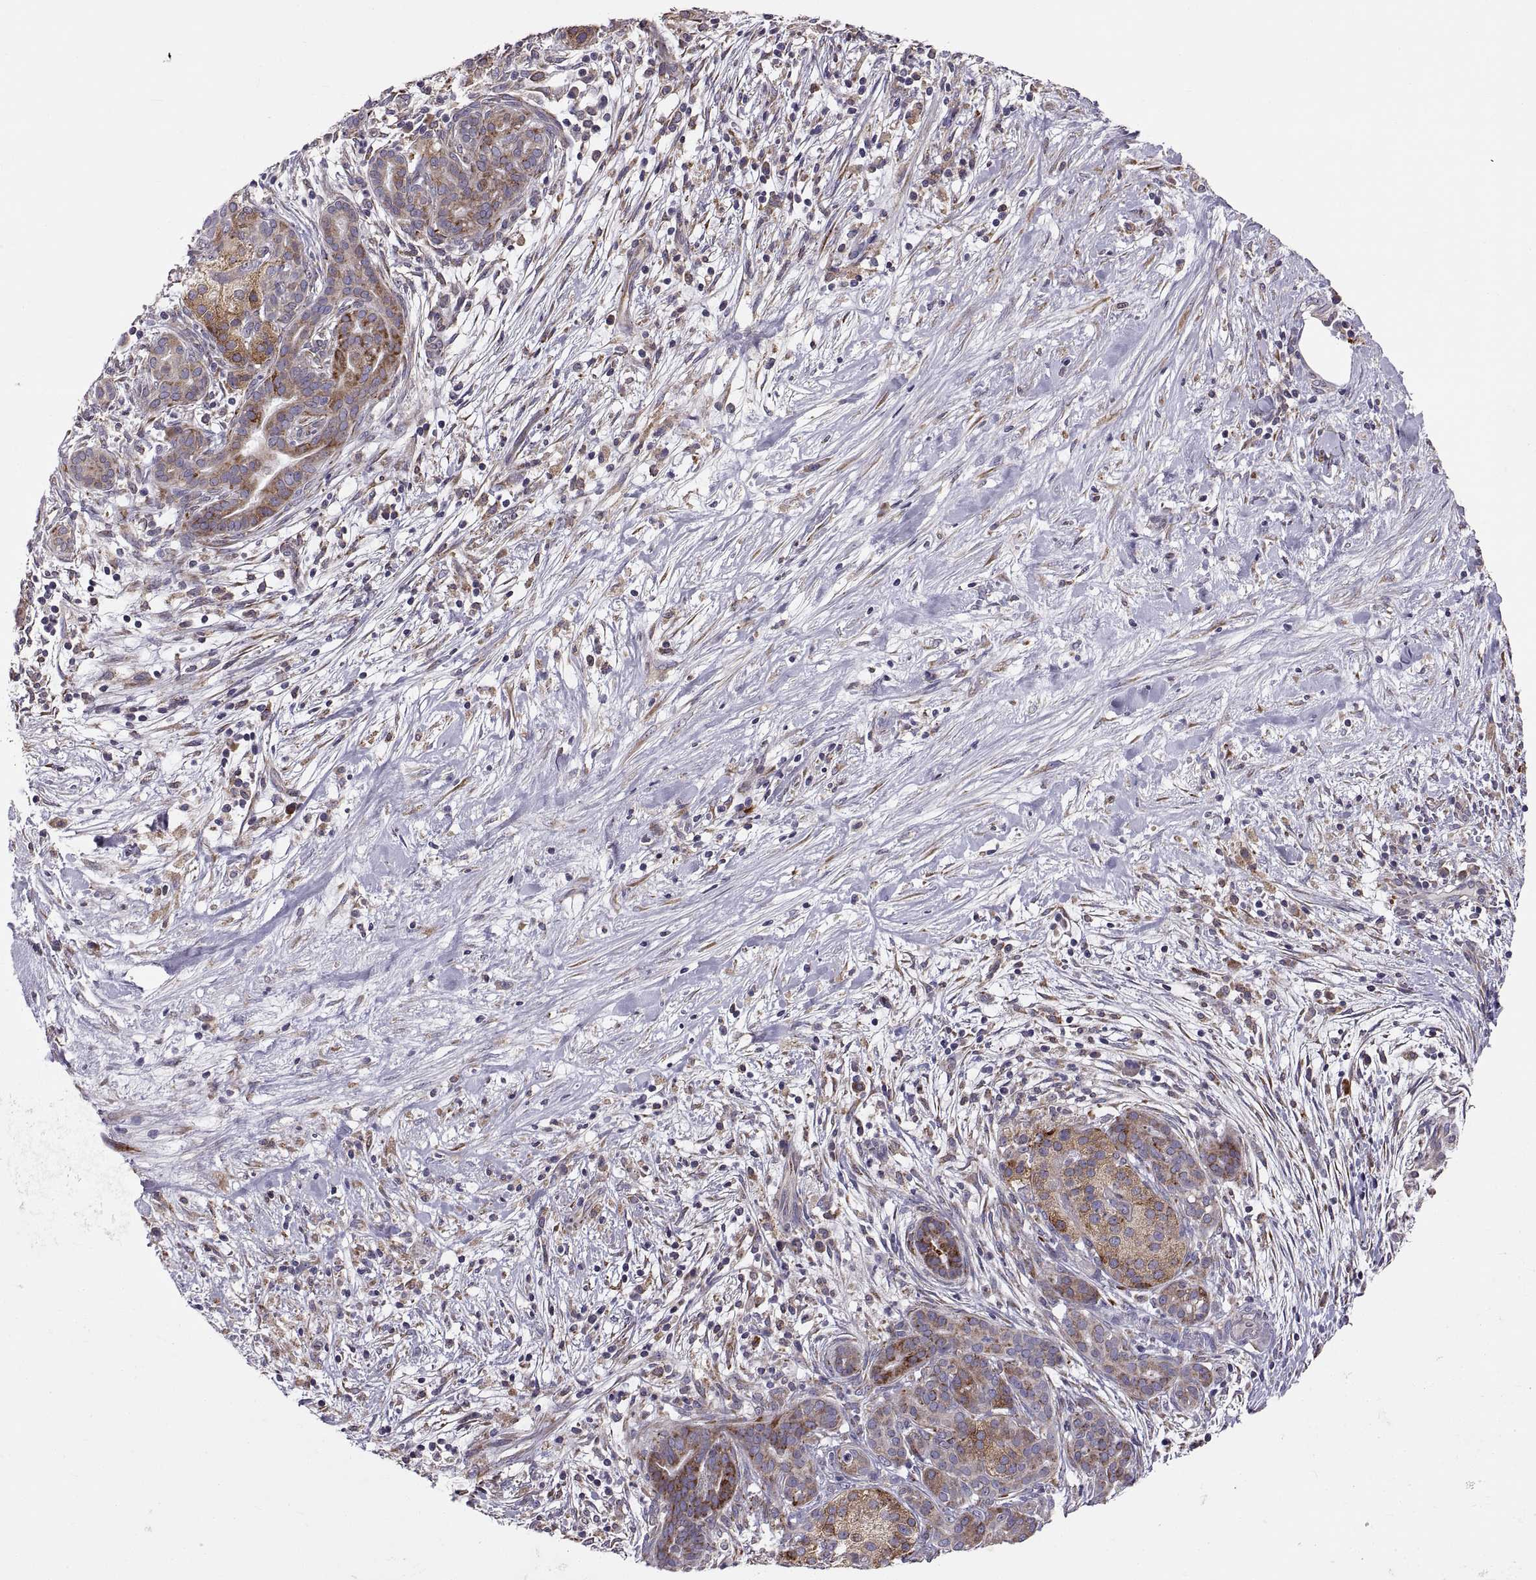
{"staining": {"intensity": "strong", "quantity": "<25%", "location": "cytoplasmic/membranous"}, "tissue": "pancreatic cancer", "cell_type": "Tumor cells", "image_type": "cancer", "snomed": [{"axis": "morphology", "description": "Adenocarcinoma, NOS"}, {"axis": "topography", "description": "Pancreas"}], "caption": "Protein expression analysis of pancreatic adenocarcinoma reveals strong cytoplasmic/membranous expression in approximately <25% of tumor cells.", "gene": "PLEKHB2", "patient": {"sex": "male", "age": 44}}